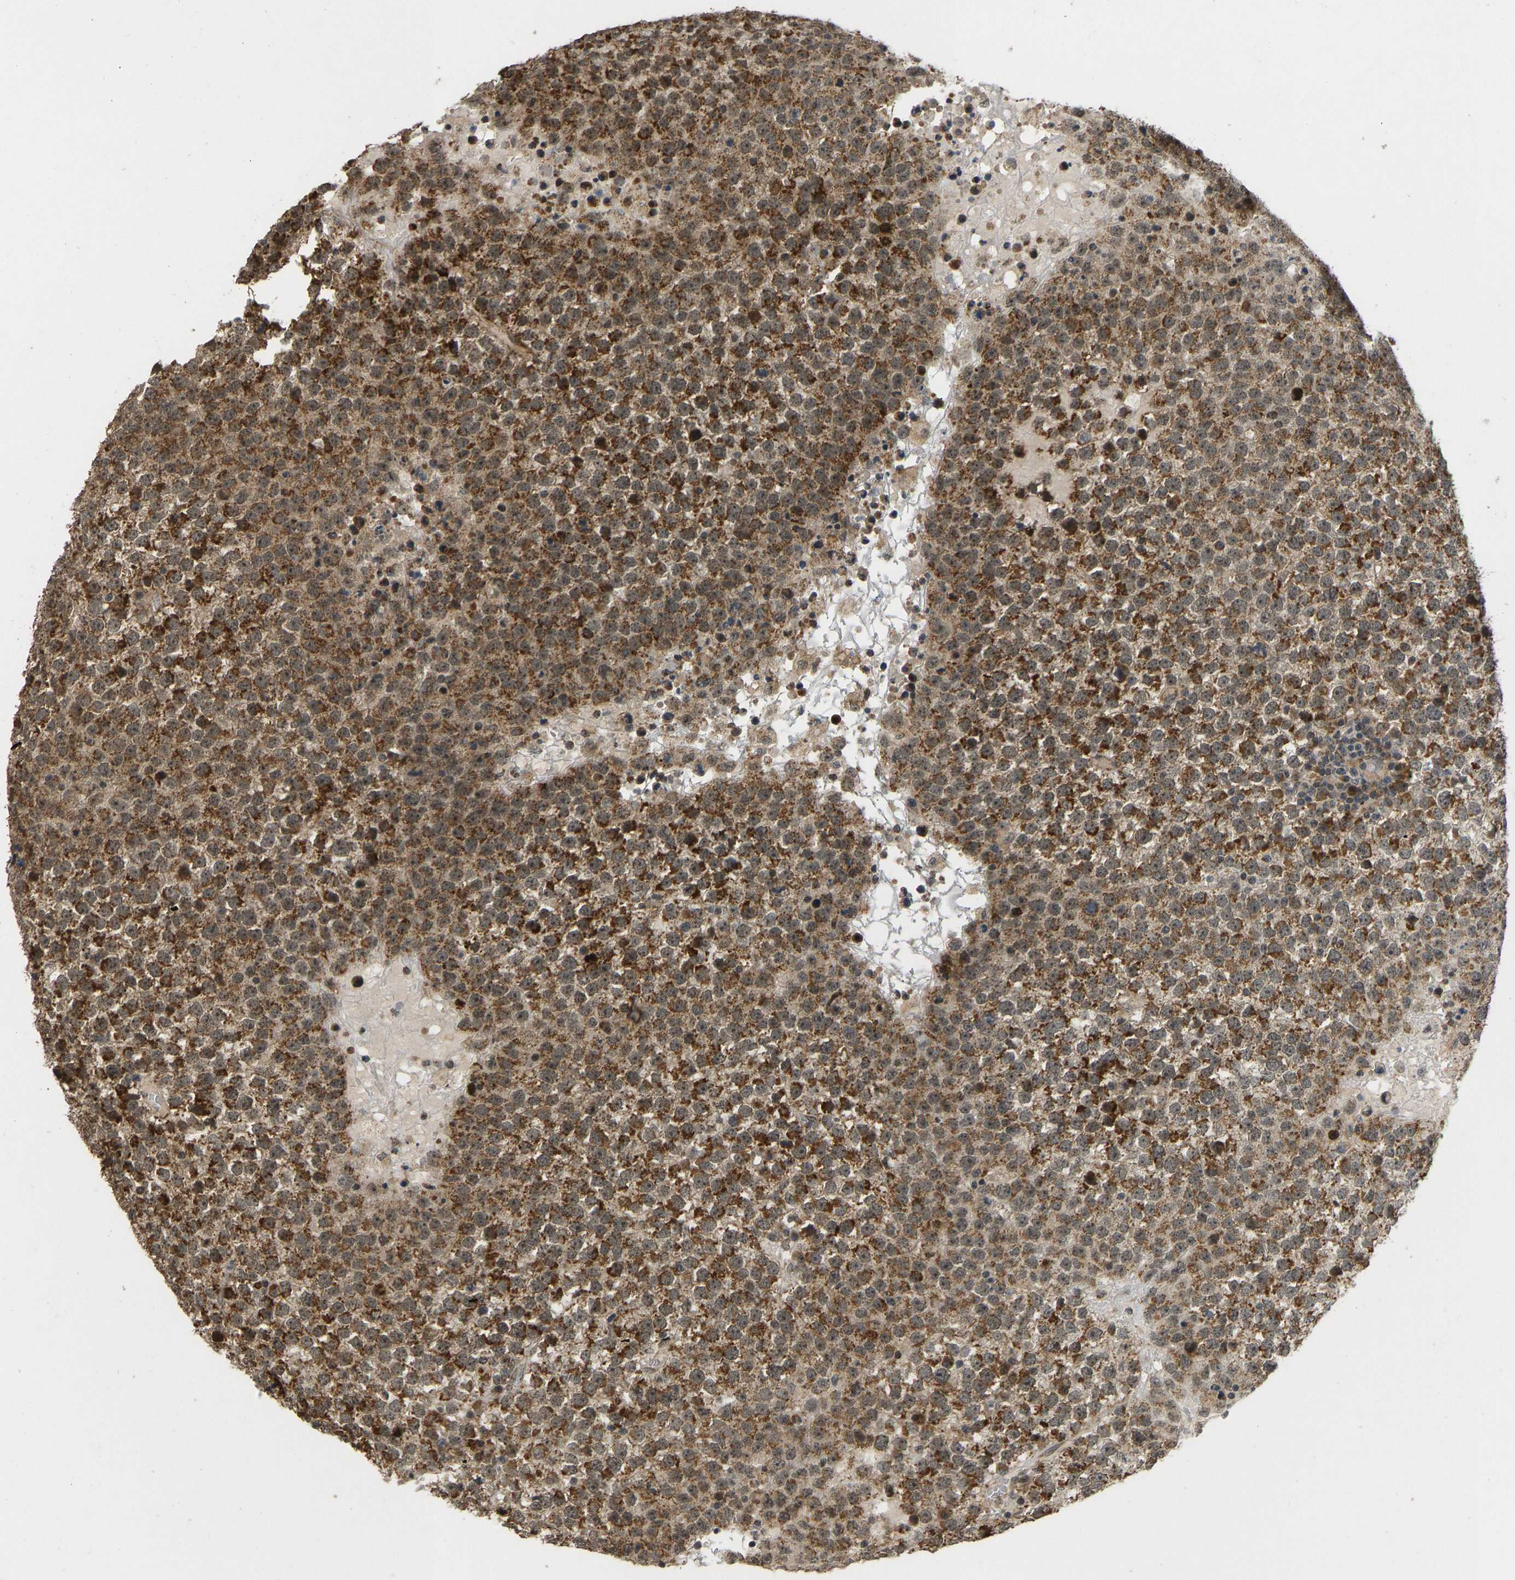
{"staining": {"intensity": "strong", "quantity": ">75%", "location": "cytoplasmic/membranous"}, "tissue": "testis cancer", "cell_type": "Tumor cells", "image_type": "cancer", "snomed": [{"axis": "morphology", "description": "Seminoma, NOS"}, {"axis": "topography", "description": "Testis"}], "caption": "Immunohistochemical staining of human seminoma (testis) exhibits strong cytoplasmic/membranous protein positivity in about >75% of tumor cells.", "gene": "ACADS", "patient": {"sex": "male", "age": 65}}